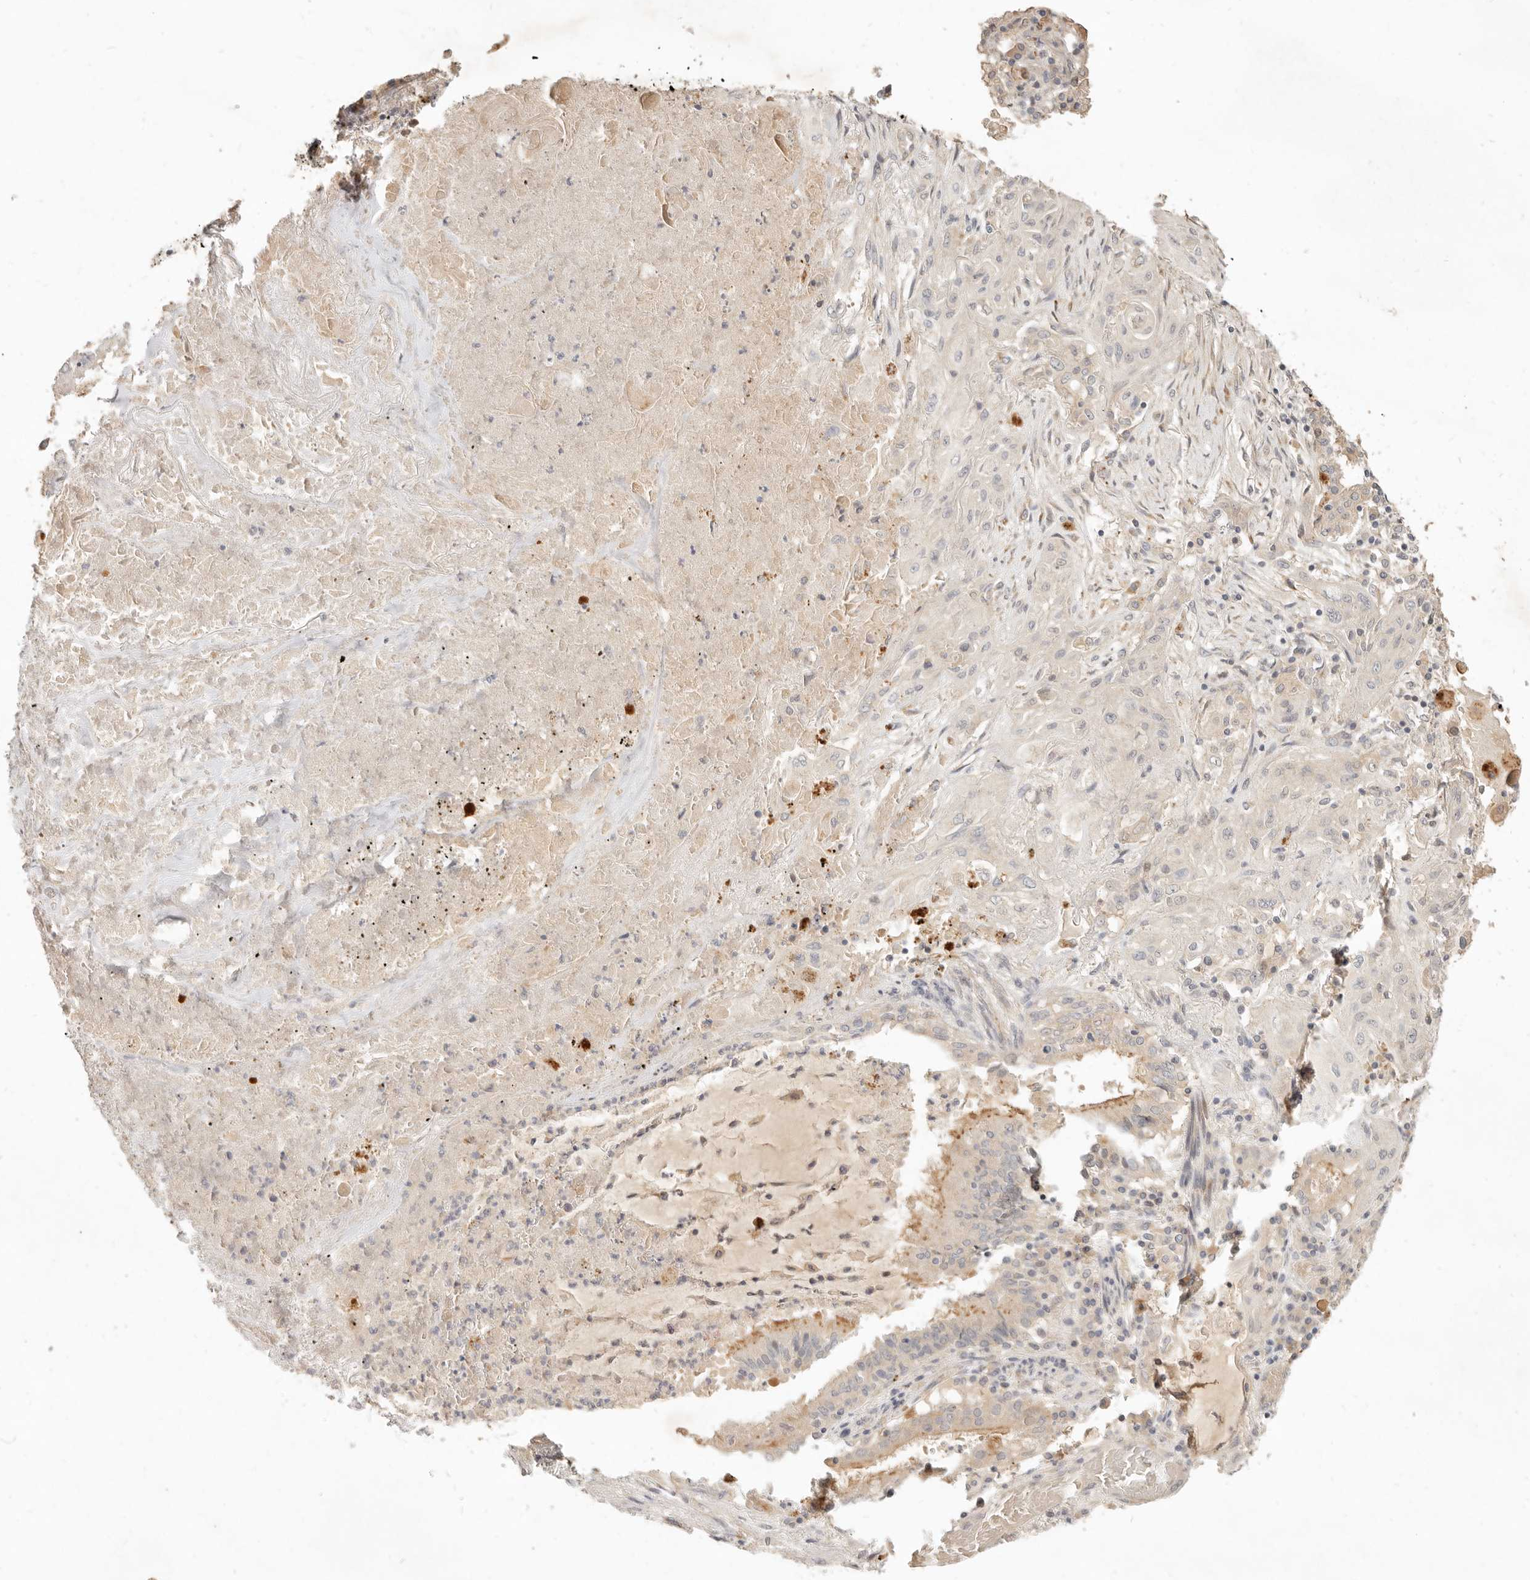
{"staining": {"intensity": "negative", "quantity": "none", "location": "none"}, "tissue": "lung cancer", "cell_type": "Tumor cells", "image_type": "cancer", "snomed": [{"axis": "morphology", "description": "Squamous cell carcinoma, NOS"}, {"axis": "topography", "description": "Lung"}], "caption": "Lung cancer was stained to show a protein in brown. There is no significant expression in tumor cells.", "gene": "UBXN11", "patient": {"sex": "female", "age": 47}}